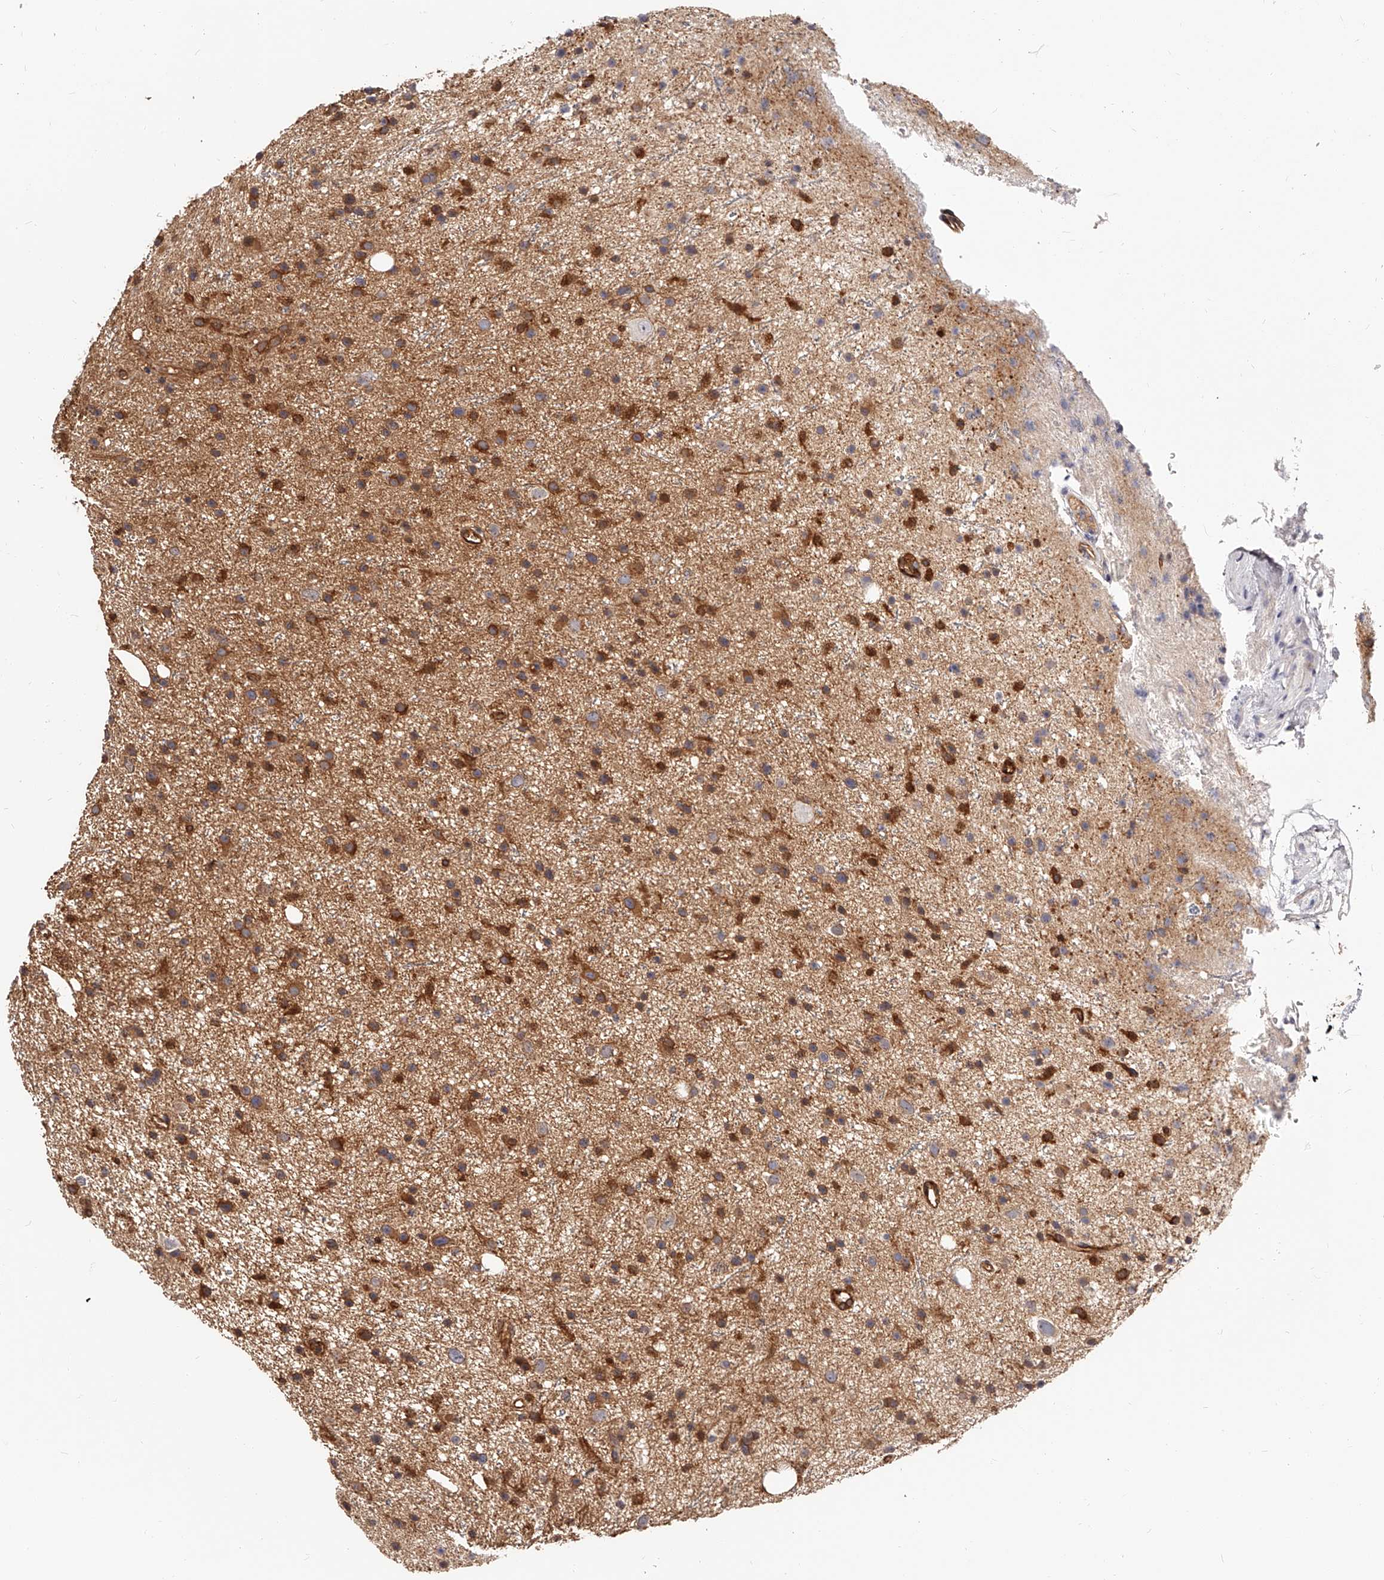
{"staining": {"intensity": "moderate", "quantity": ">75%", "location": "cytoplasmic/membranous"}, "tissue": "glioma", "cell_type": "Tumor cells", "image_type": "cancer", "snomed": [{"axis": "morphology", "description": "Glioma, malignant, Low grade"}, {"axis": "topography", "description": "Cerebral cortex"}], "caption": "Immunohistochemical staining of human glioma shows medium levels of moderate cytoplasmic/membranous positivity in about >75% of tumor cells.", "gene": "LAP3", "patient": {"sex": "female", "age": 39}}